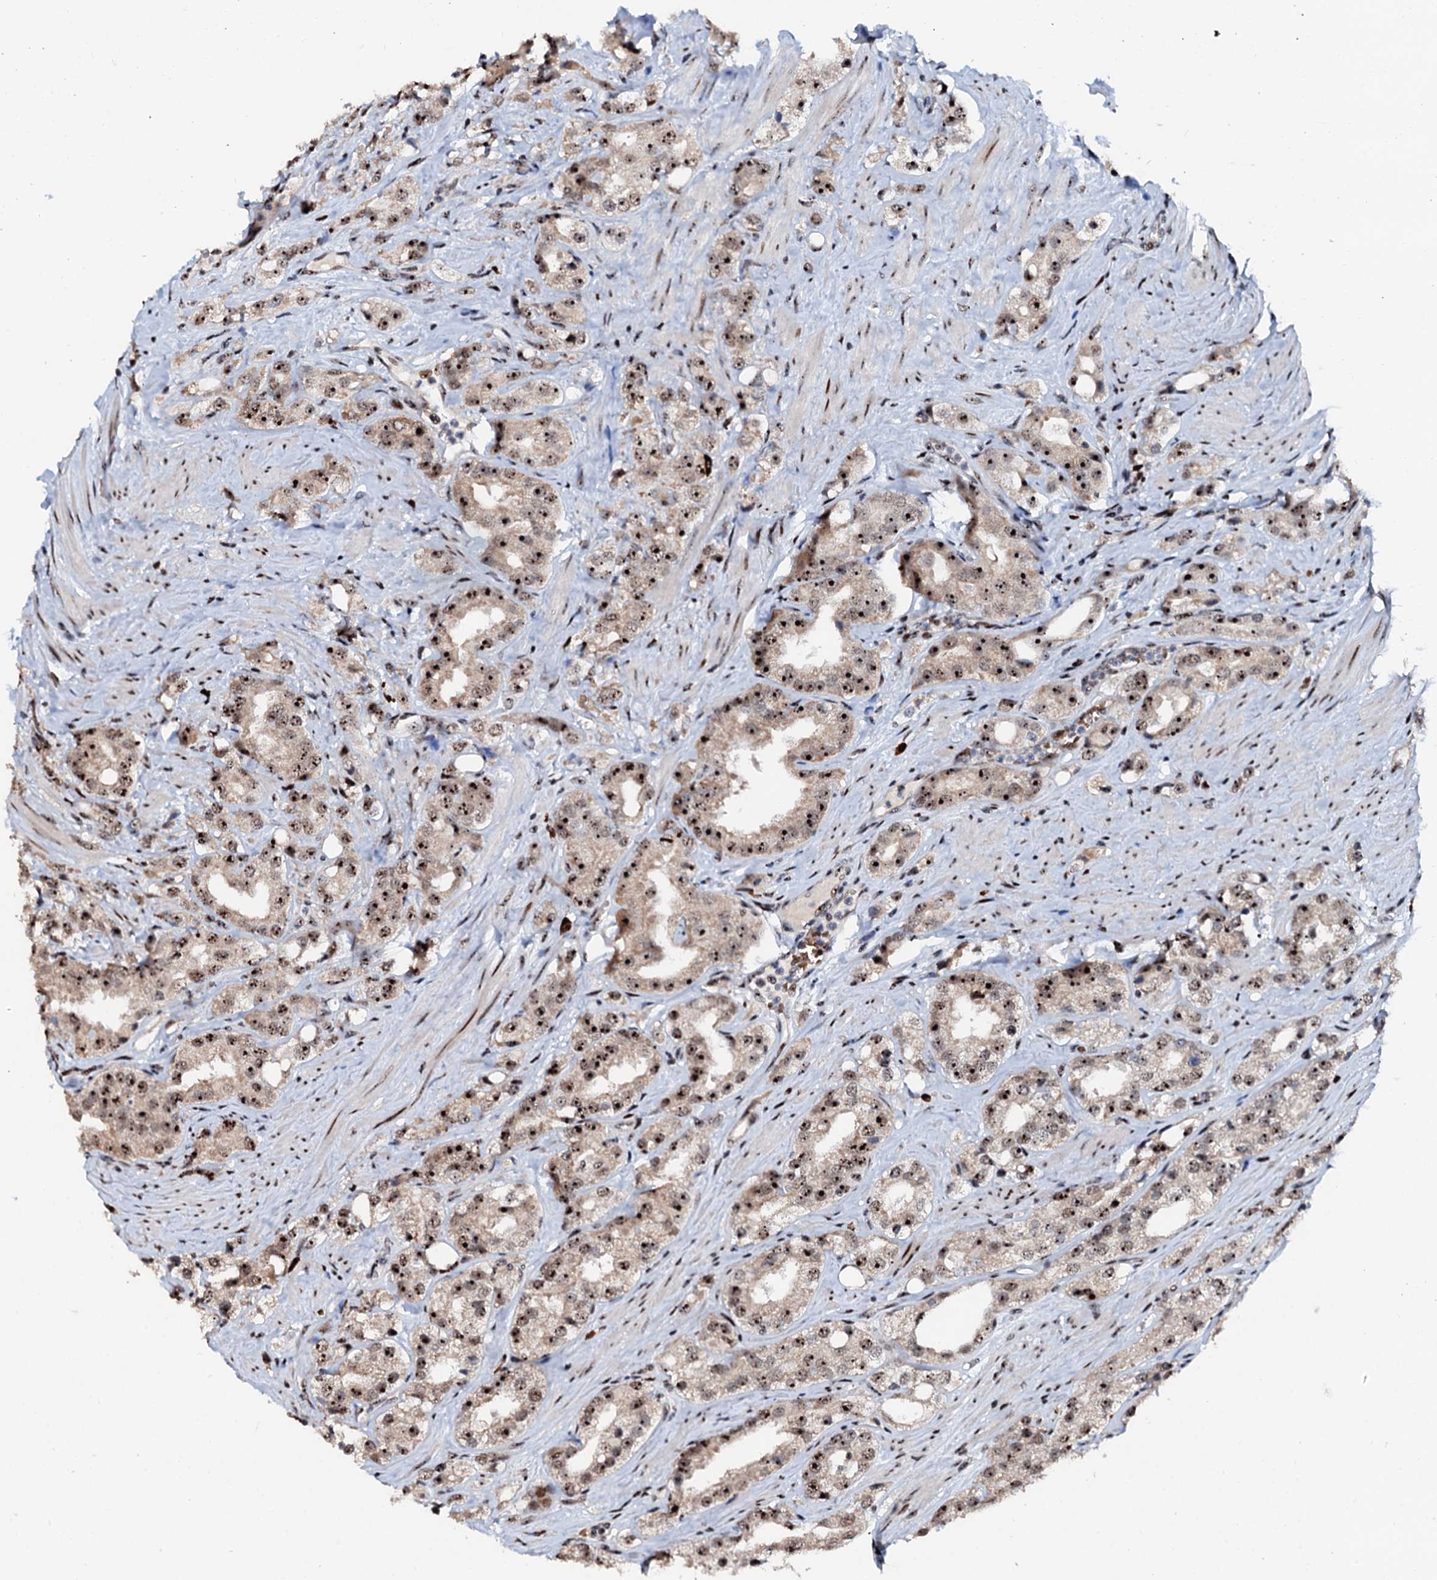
{"staining": {"intensity": "moderate", "quantity": ">75%", "location": "nuclear"}, "tissue": "prostate cancer", "cell_type": "Tumor cells", "image_type": "cancer", "snomed": [{"axis": "morphology", "description": "Adenocarcinoma, NOS"}, {"axis": "topography", "description": "Prostate"}], "caption": "Immunohistochemical staining of prostate cancer shows medium levels of moderate nuclear positivity in approximately >75% of tumor cells.", "gene": "NEUROG3", "patient": {"sex": "male", "age": 79}}